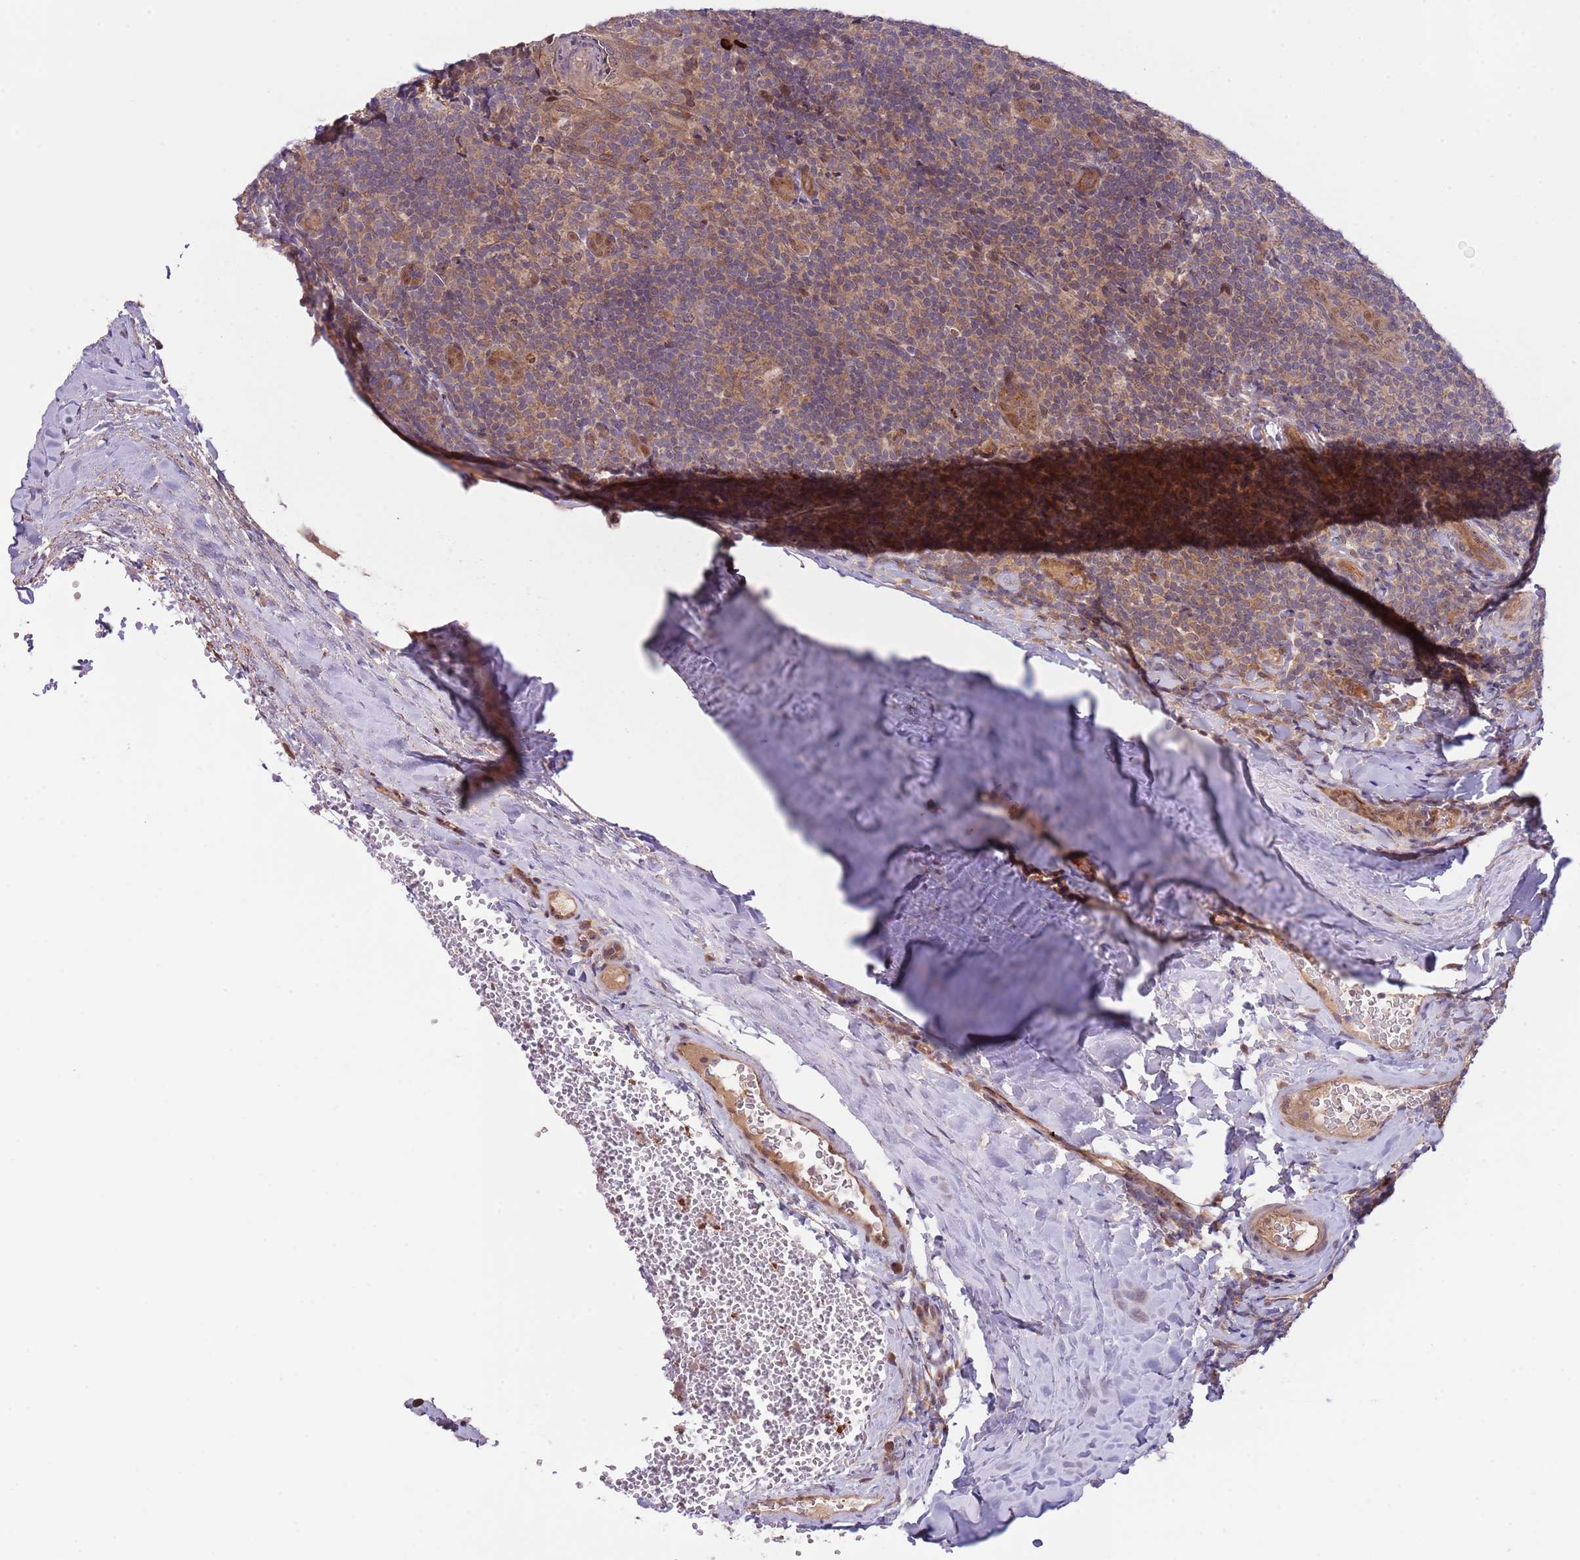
{"staining": {"intensity": "moderate", "quantity": ">75%", "location": "cytoplasmic/membranous"}, "tissue": "tonsil", "cell_type": "Germinal center cells", "image_type": "normal", "snomed": [{"axis": "morphology", "description": "Normal tissue, NOS"}, {"axis": "topography", "description": "Tonsil"}], "caption": "Tonsil stained with DAB immunohistochemistry shows medium levels of moderate cytoplasmic/membranous staining in about >75% of germinal center cells.", "gene": "PRR16", "patient": {"sex": "male", "age": 17}}